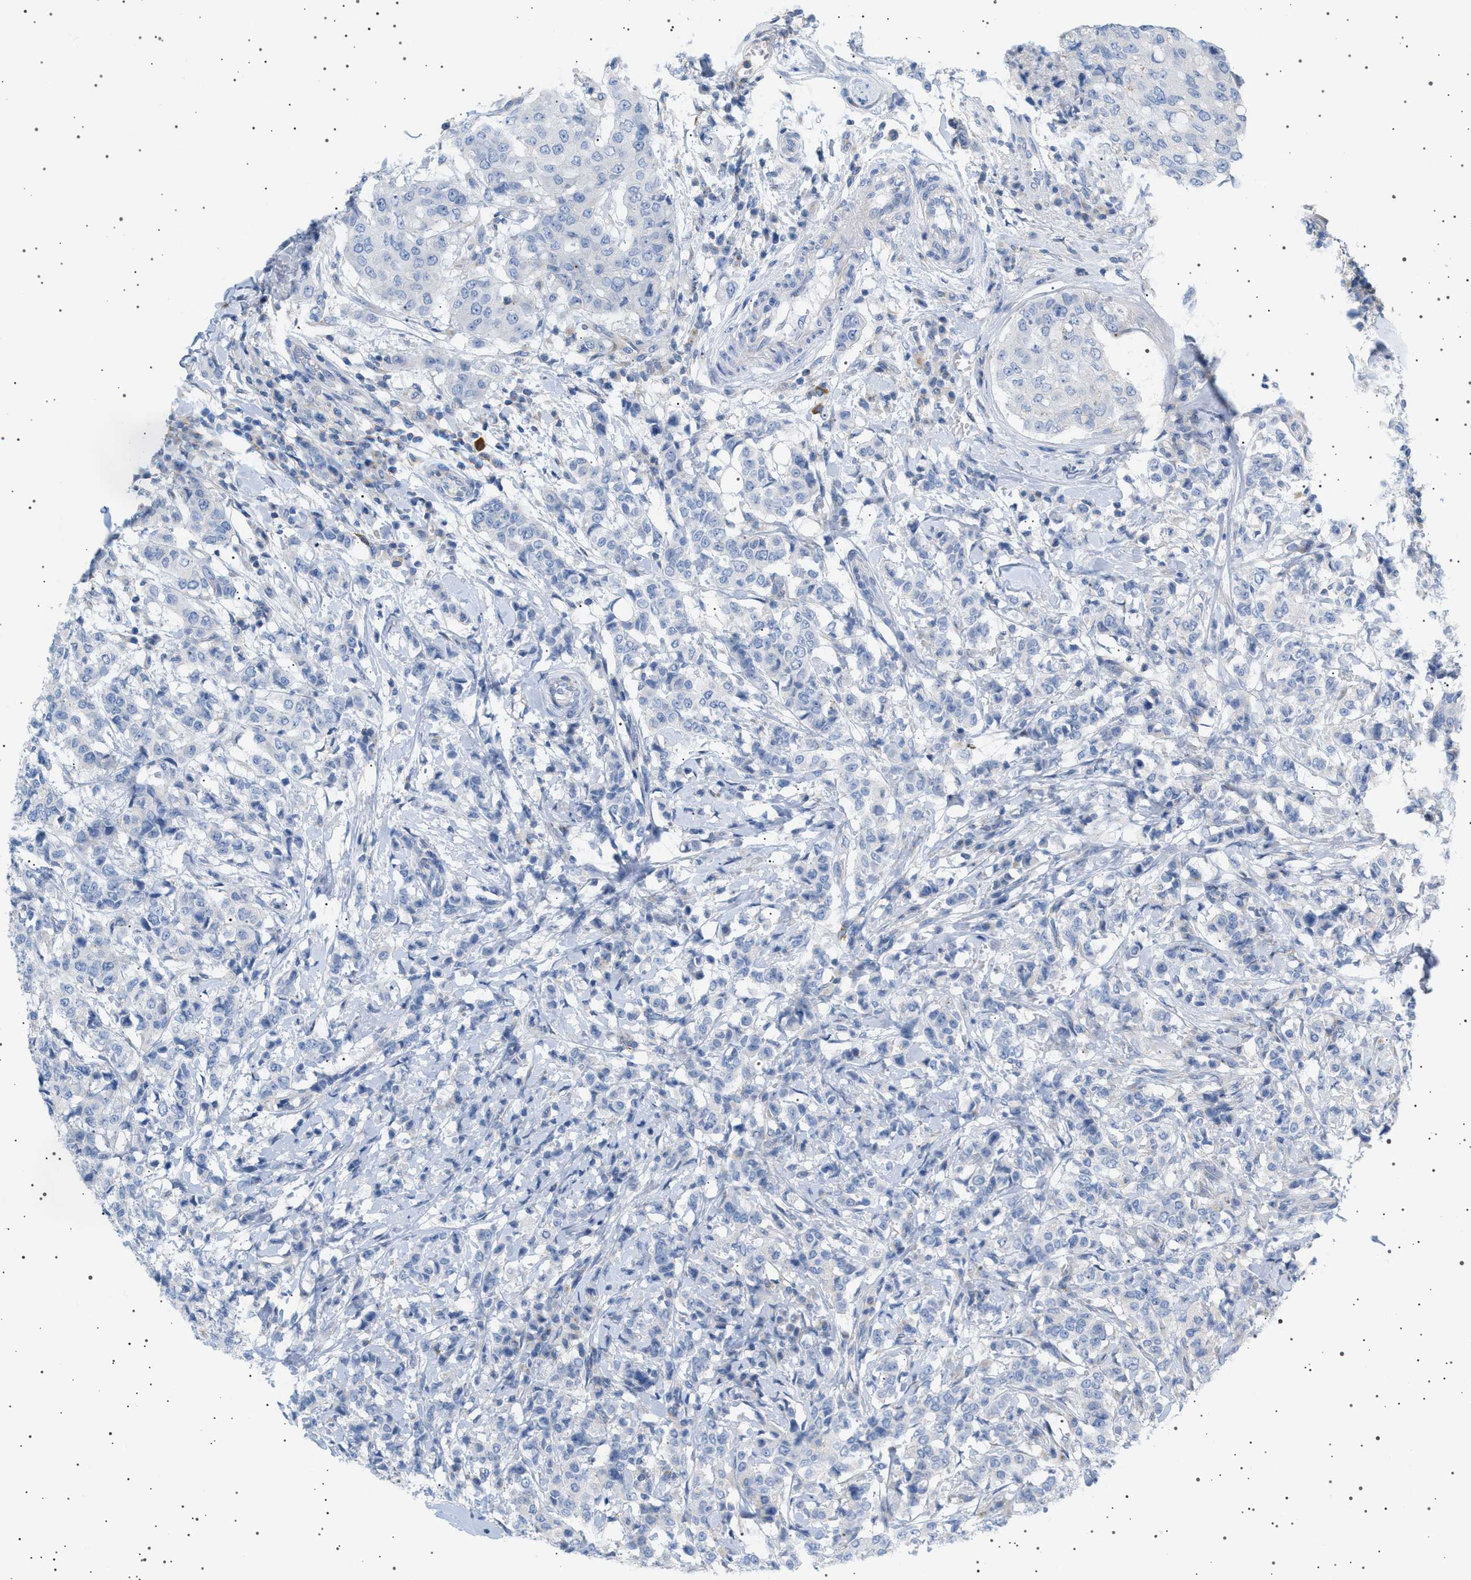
{"staining": {"intensity": "negative", "quantity": "none", "location": "none"}, "tissue": "breast cancer", "cell_type": "Tumor cells", "image_type": "cancer", "snomed": [{"axis": "morphology", "description": "Duct carcinoma"}, {"axis": "topography", "description": "Breast"}], "caption": "Protein analysis of breast cancer displays no significant expression in tumor cells.", "gene": "ADCY10", "patient": {"sex": "female", "age": 27}}